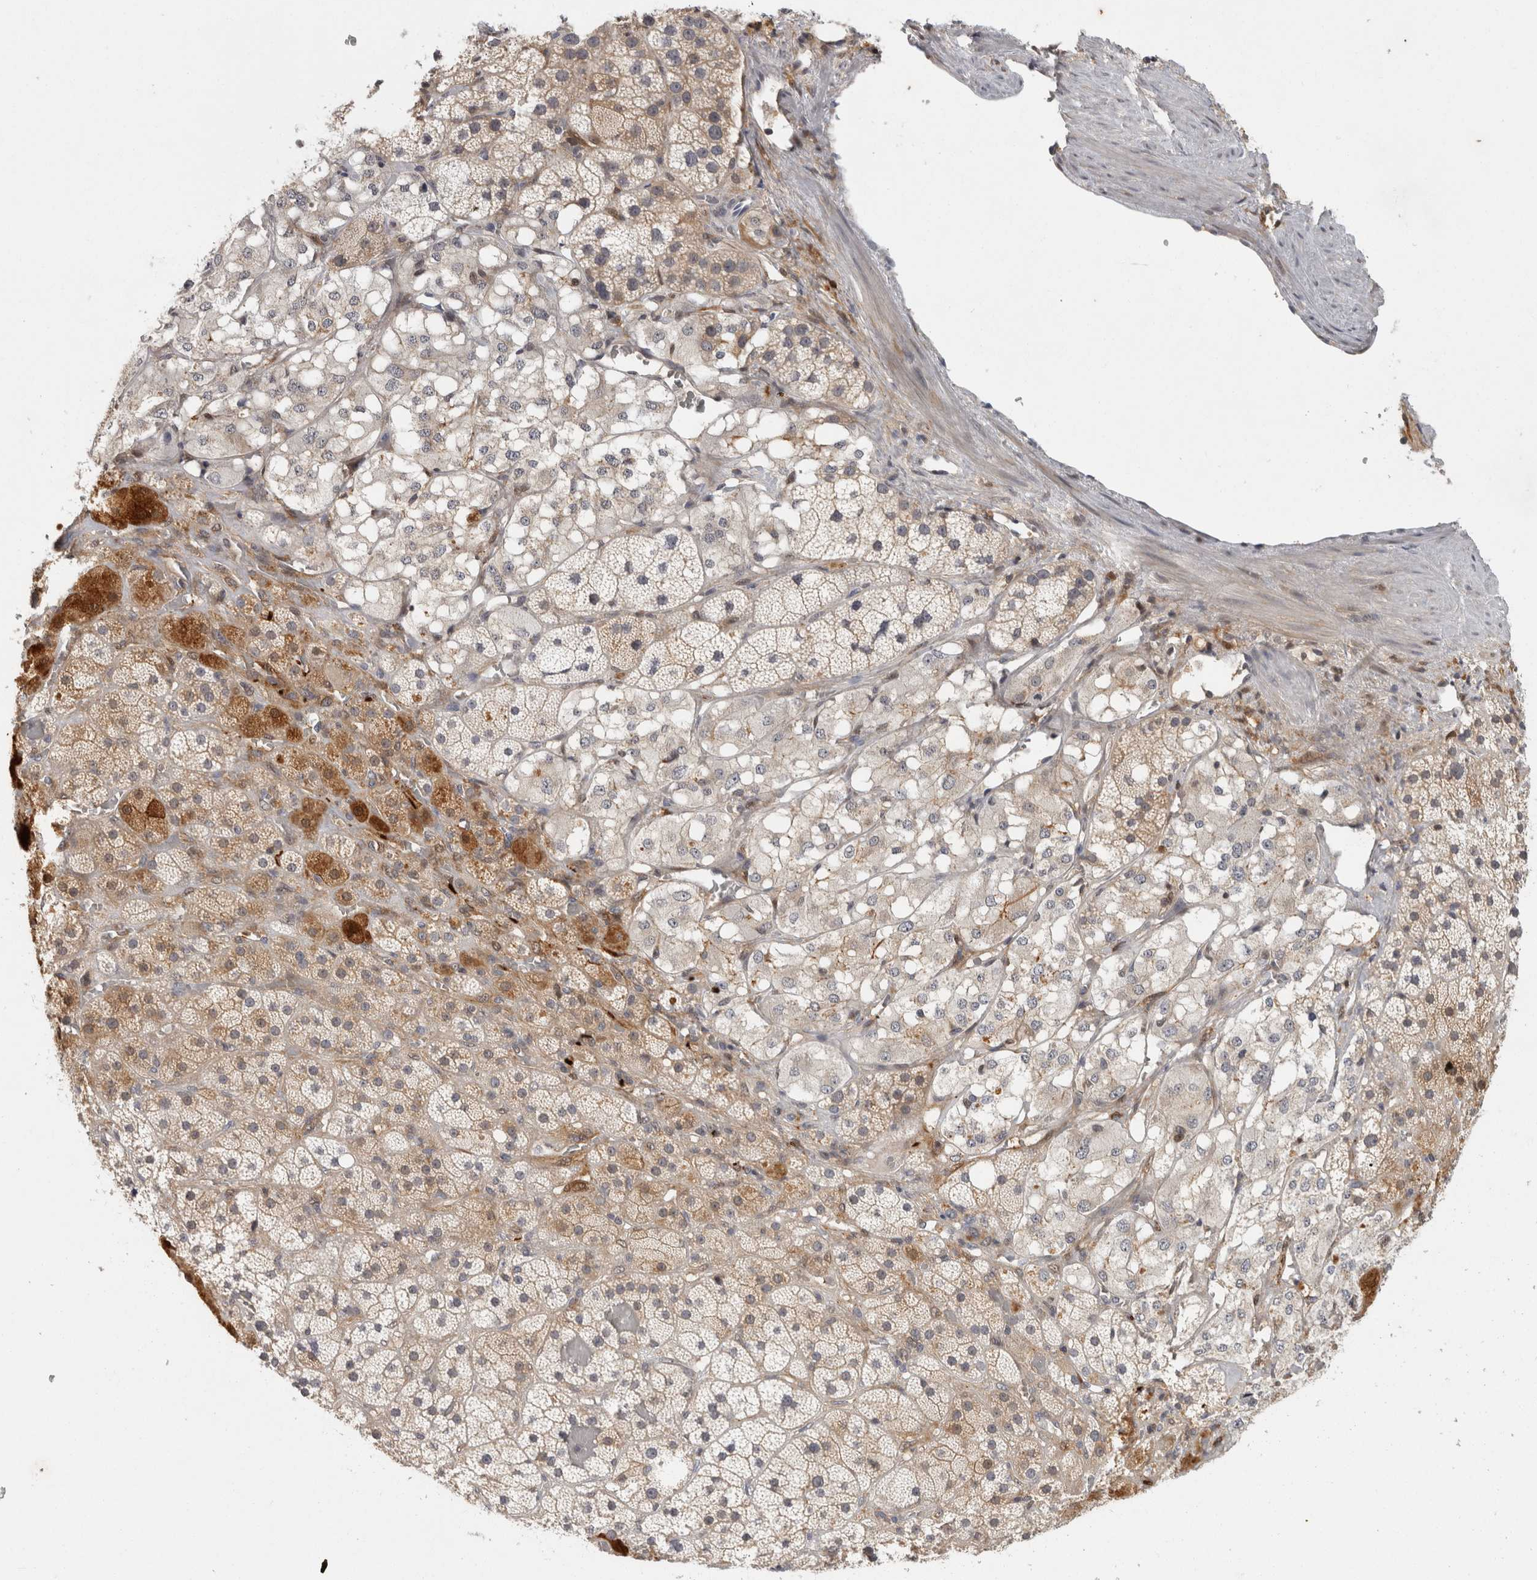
{"staining": {"intensity": "strong", "quantity": "<25%", "location": "cytoplasmic/membranous,nuclear"}, "tissue": "adrenal gland", "cell_type": "Glandular cells", "image_type": "normal", "snomed": [{"axis": "morphology", "description": "Normal tissue, NOS"}, {"axis": "topography", "description": "Adrenal gland"}], "caption": "This histopathology image reveals benign adrenal gland stained with IHC to label a protein in brown. The cytoplasmic/membranous,nuclear of glandular cells show strong positivity for the protein. Nuclei are counter-stained blue.", "gene": "ACAT2", "patient": {"sex": "male", "age": 57}}